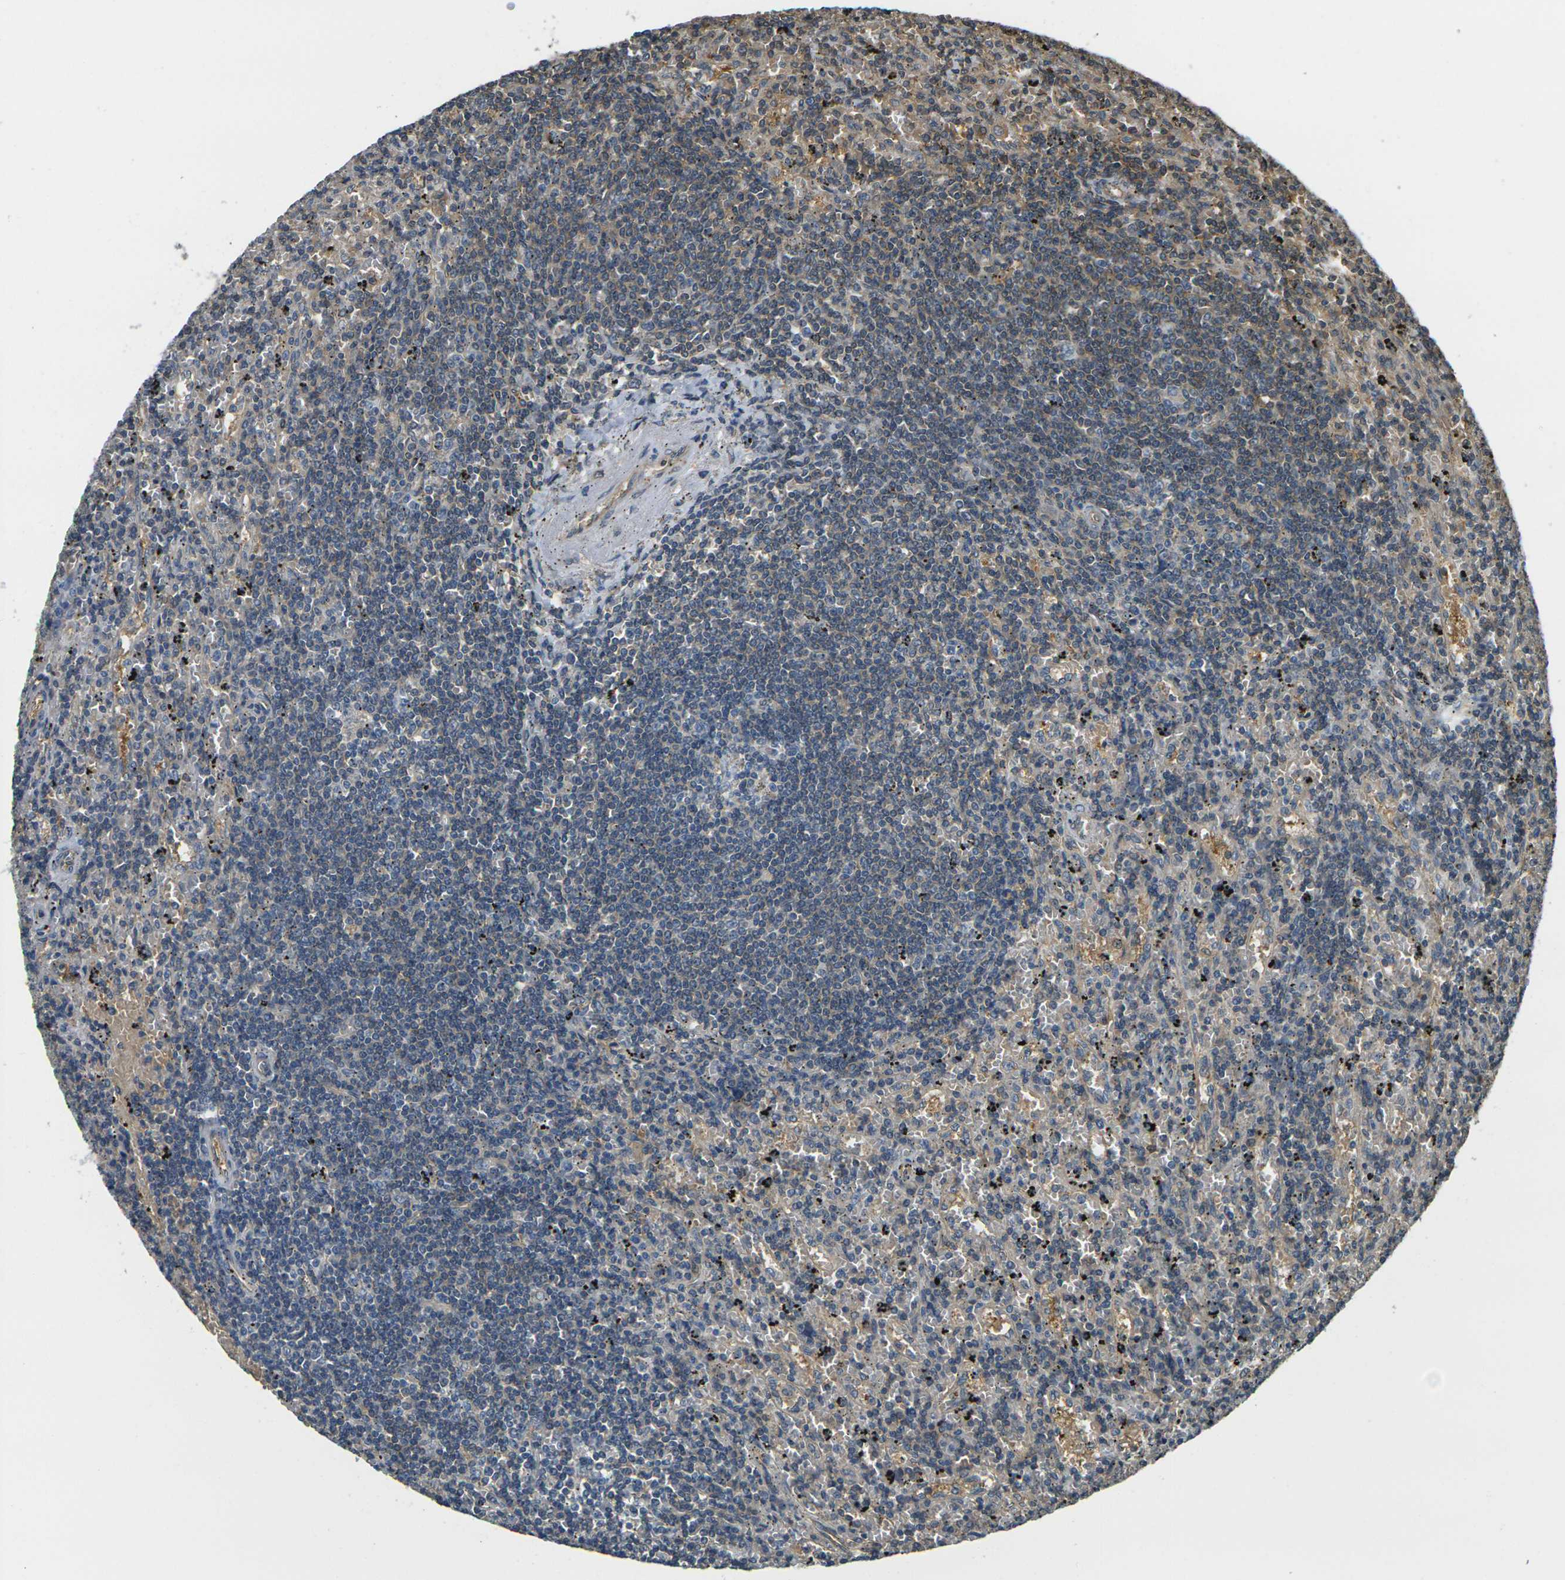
{"staining": {"intensity": "weak", "quantity": ">75%", "location": "cytoplasmic/membranous"}, "tissue": "lymphoma", "cell_type": "Tumor cells", "image_type": "cancer", "snomed": [{"axis": "morphology", "description": "Malignant lymphoma, non-Hodgkin's type, Low grade"}, {"axis": "topography", "description": "Spleen"}], "caption": "Protein expression analysis of human low-grade malignant lymphoma, non-Hodgkin's type reveals weak cytoplasmic/membranous expression in about >75% of tumor cells.", "gene": "CAST", "patient": {"sex": "male", "age": 76}}